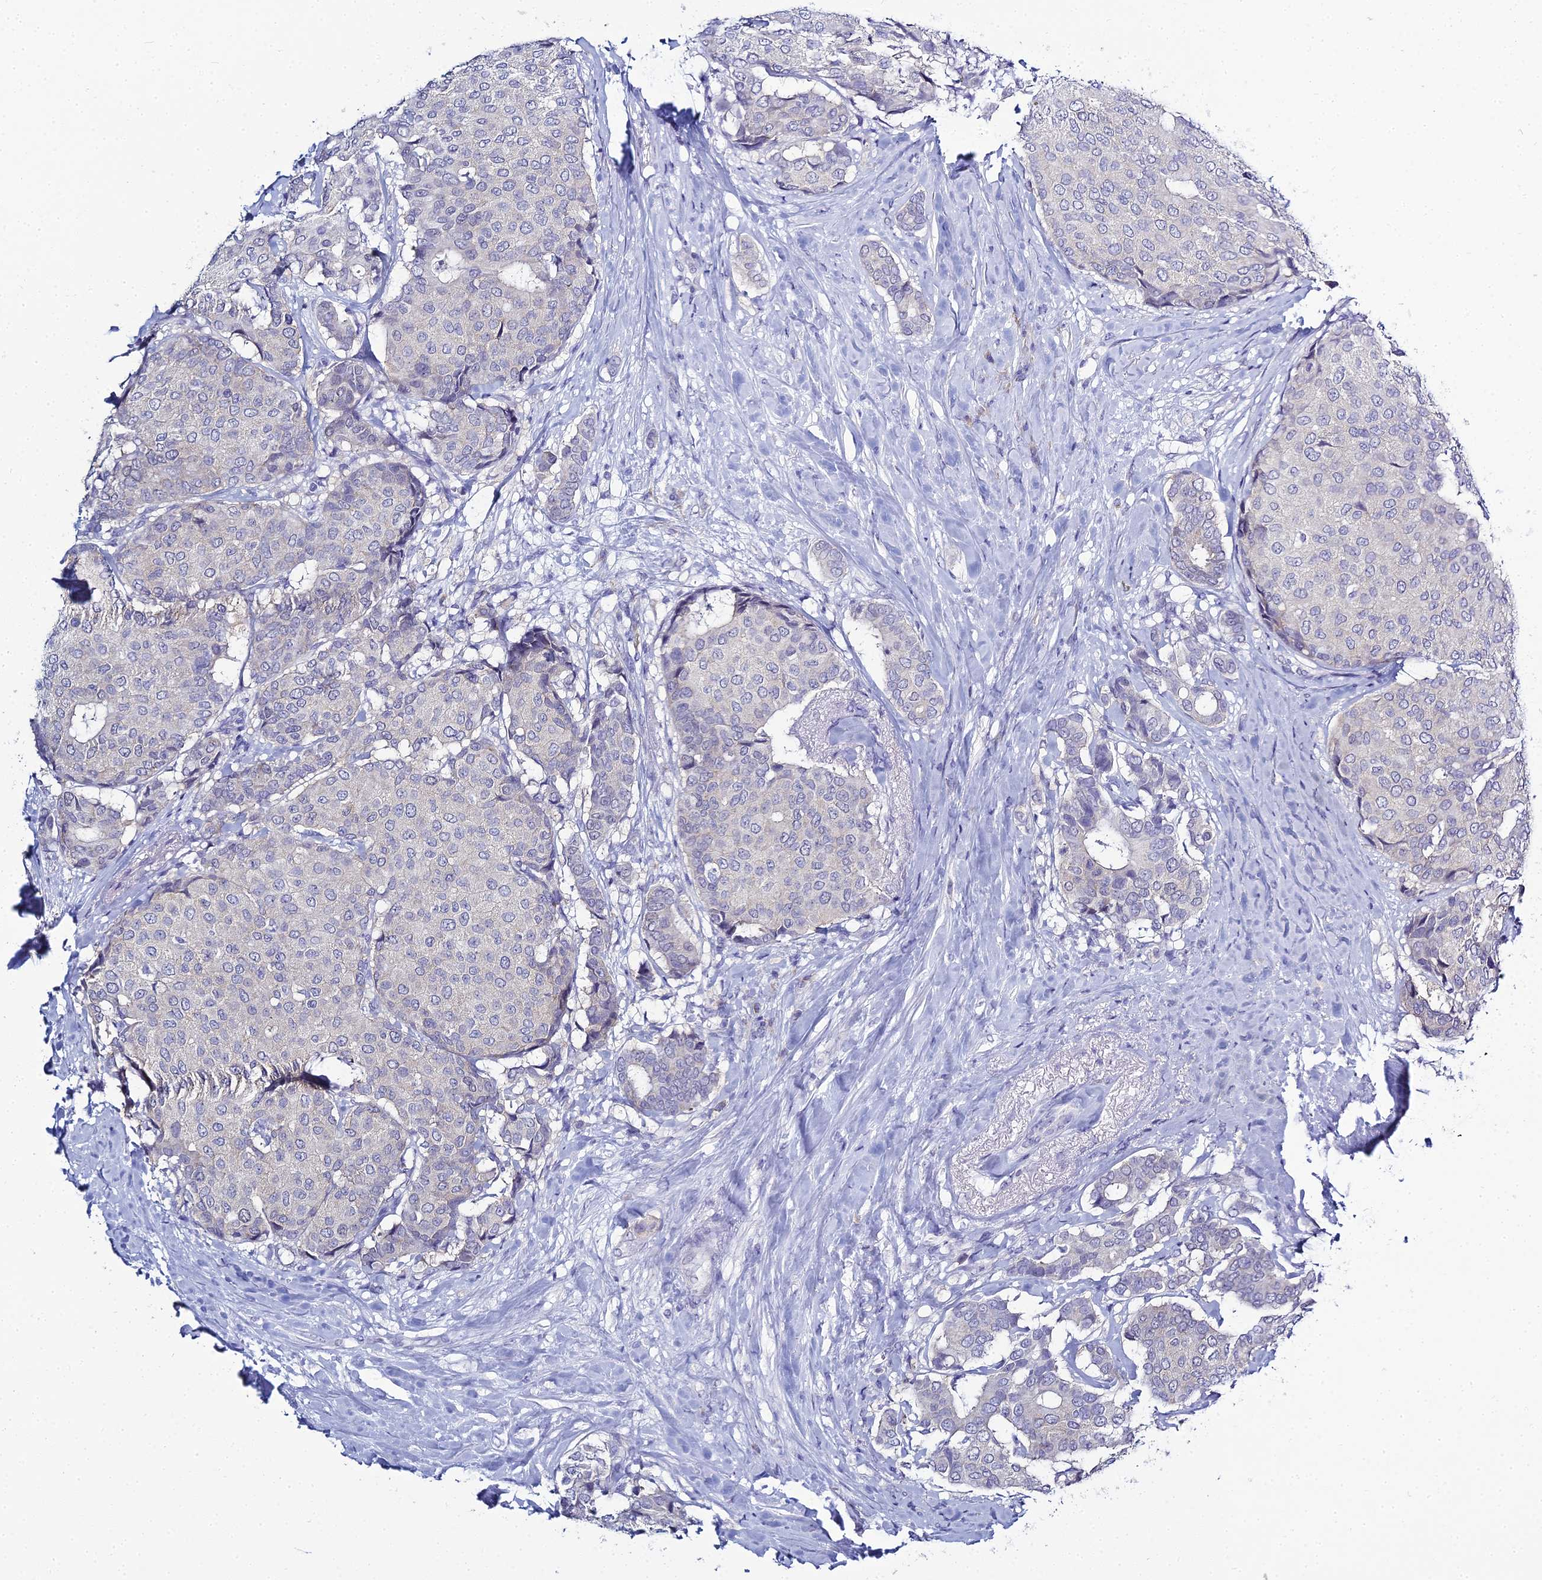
{"staining": {"intensity": "negative", "quantity": "none", "location": "none"}, "tissue": "breast cancer", "cell_type": "Tumor cells", "image_type": "cancer", "snomed": [{"axis": "morphology", "description": "Duct carcinoma"}, {"axis": "topography", "description": "Breast"}], "caption": "Tumor cells show no significant positivity in breast cancer. (Brightfield microscopy of DAB immunohistochemistry at high magnification).", "gene": "MUC13", "patient": {"sex": "female", "age": 75}}